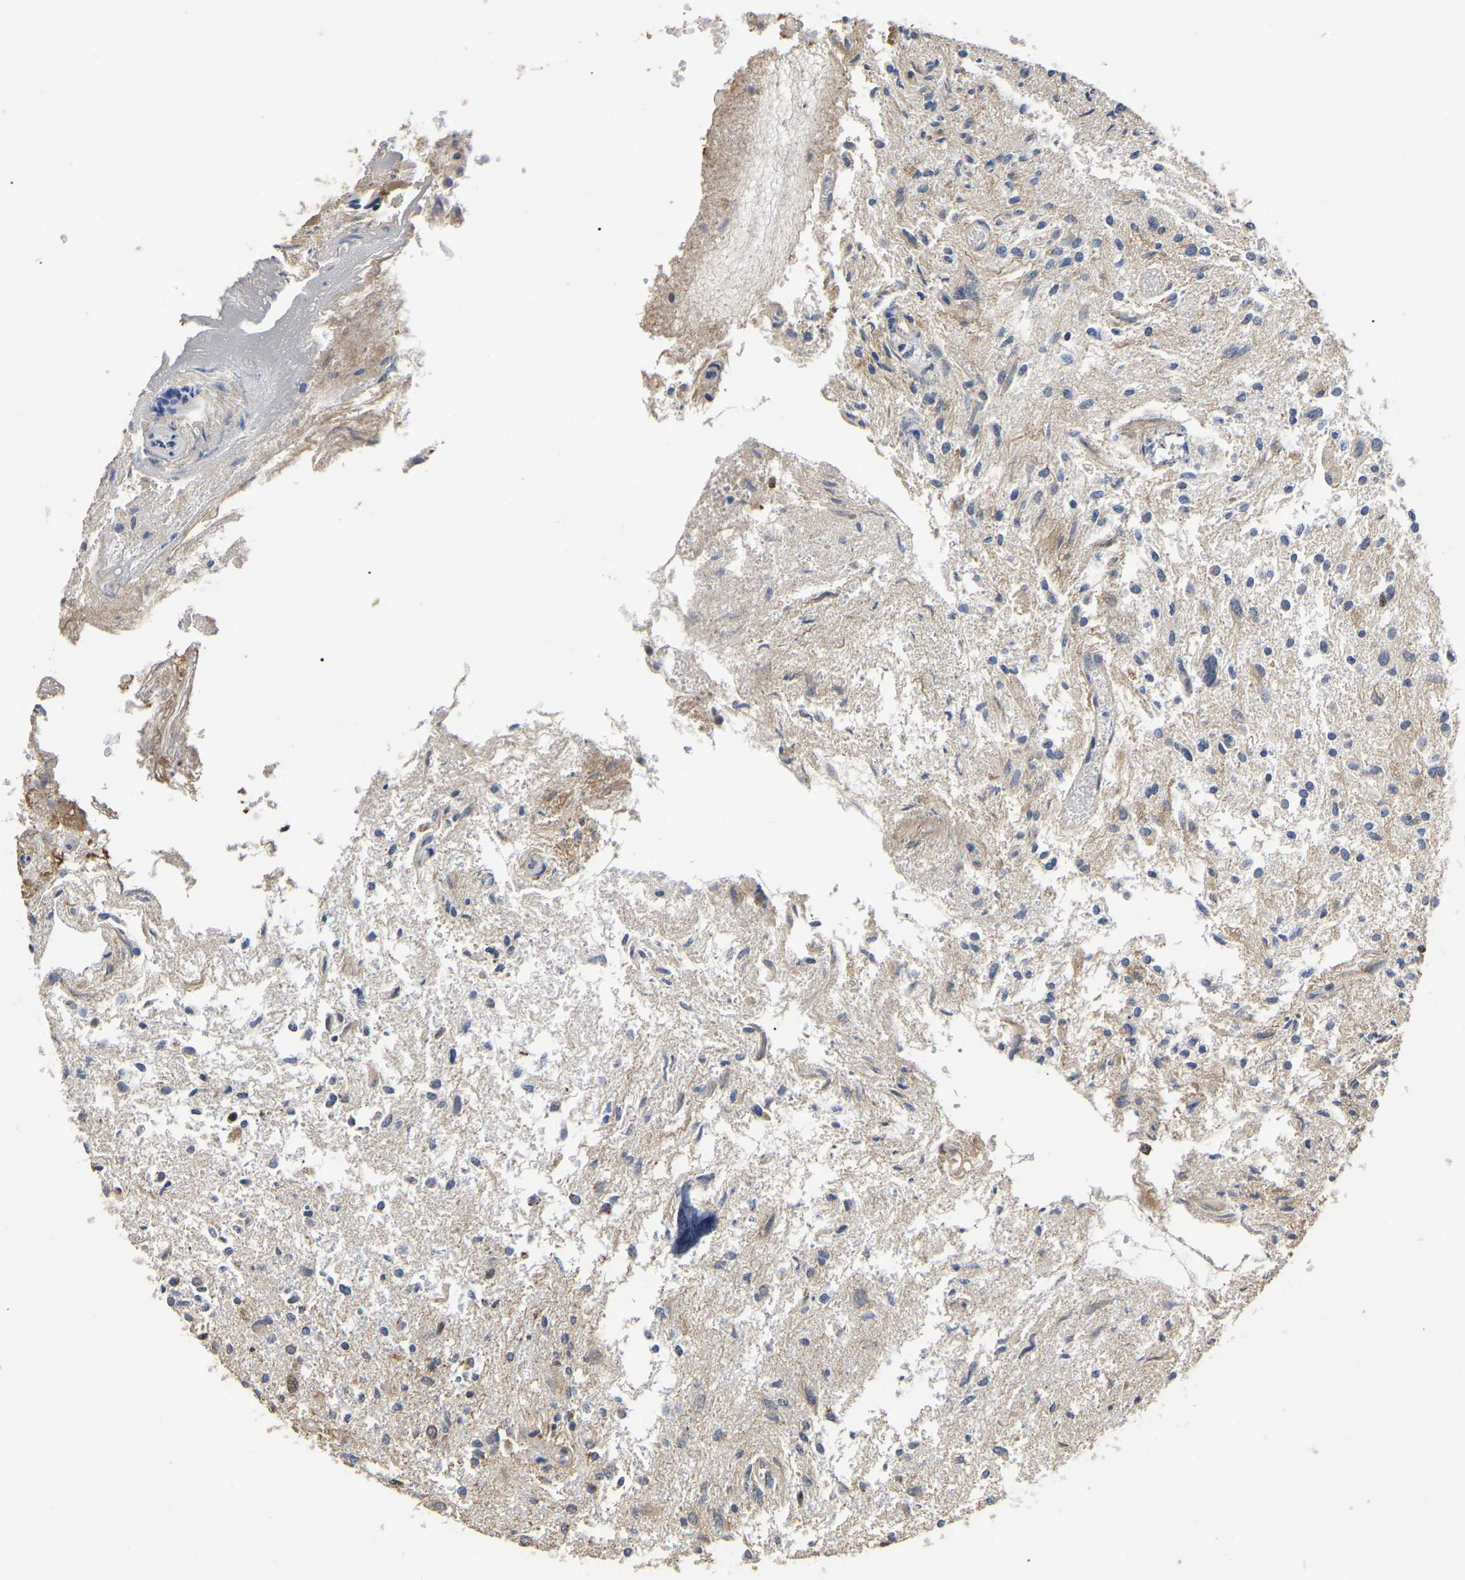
{"staining": {"intensity": "negative", "quantity": "none", "location": "none"}, "tissue": "glioma", "cell_type": "Tumor cells", "image_type": "cancer", "snomed": [{"axis": "morphology", "description": "Glioma, malignant, High grade"}, {"axis": "topography", "description": "Brain"}], "caption": "The histopathology image exhibits no significant staining in tumor cells of glioma.", "gene": "JAZF1", "patient": {"sex": "female", "age": 59}}